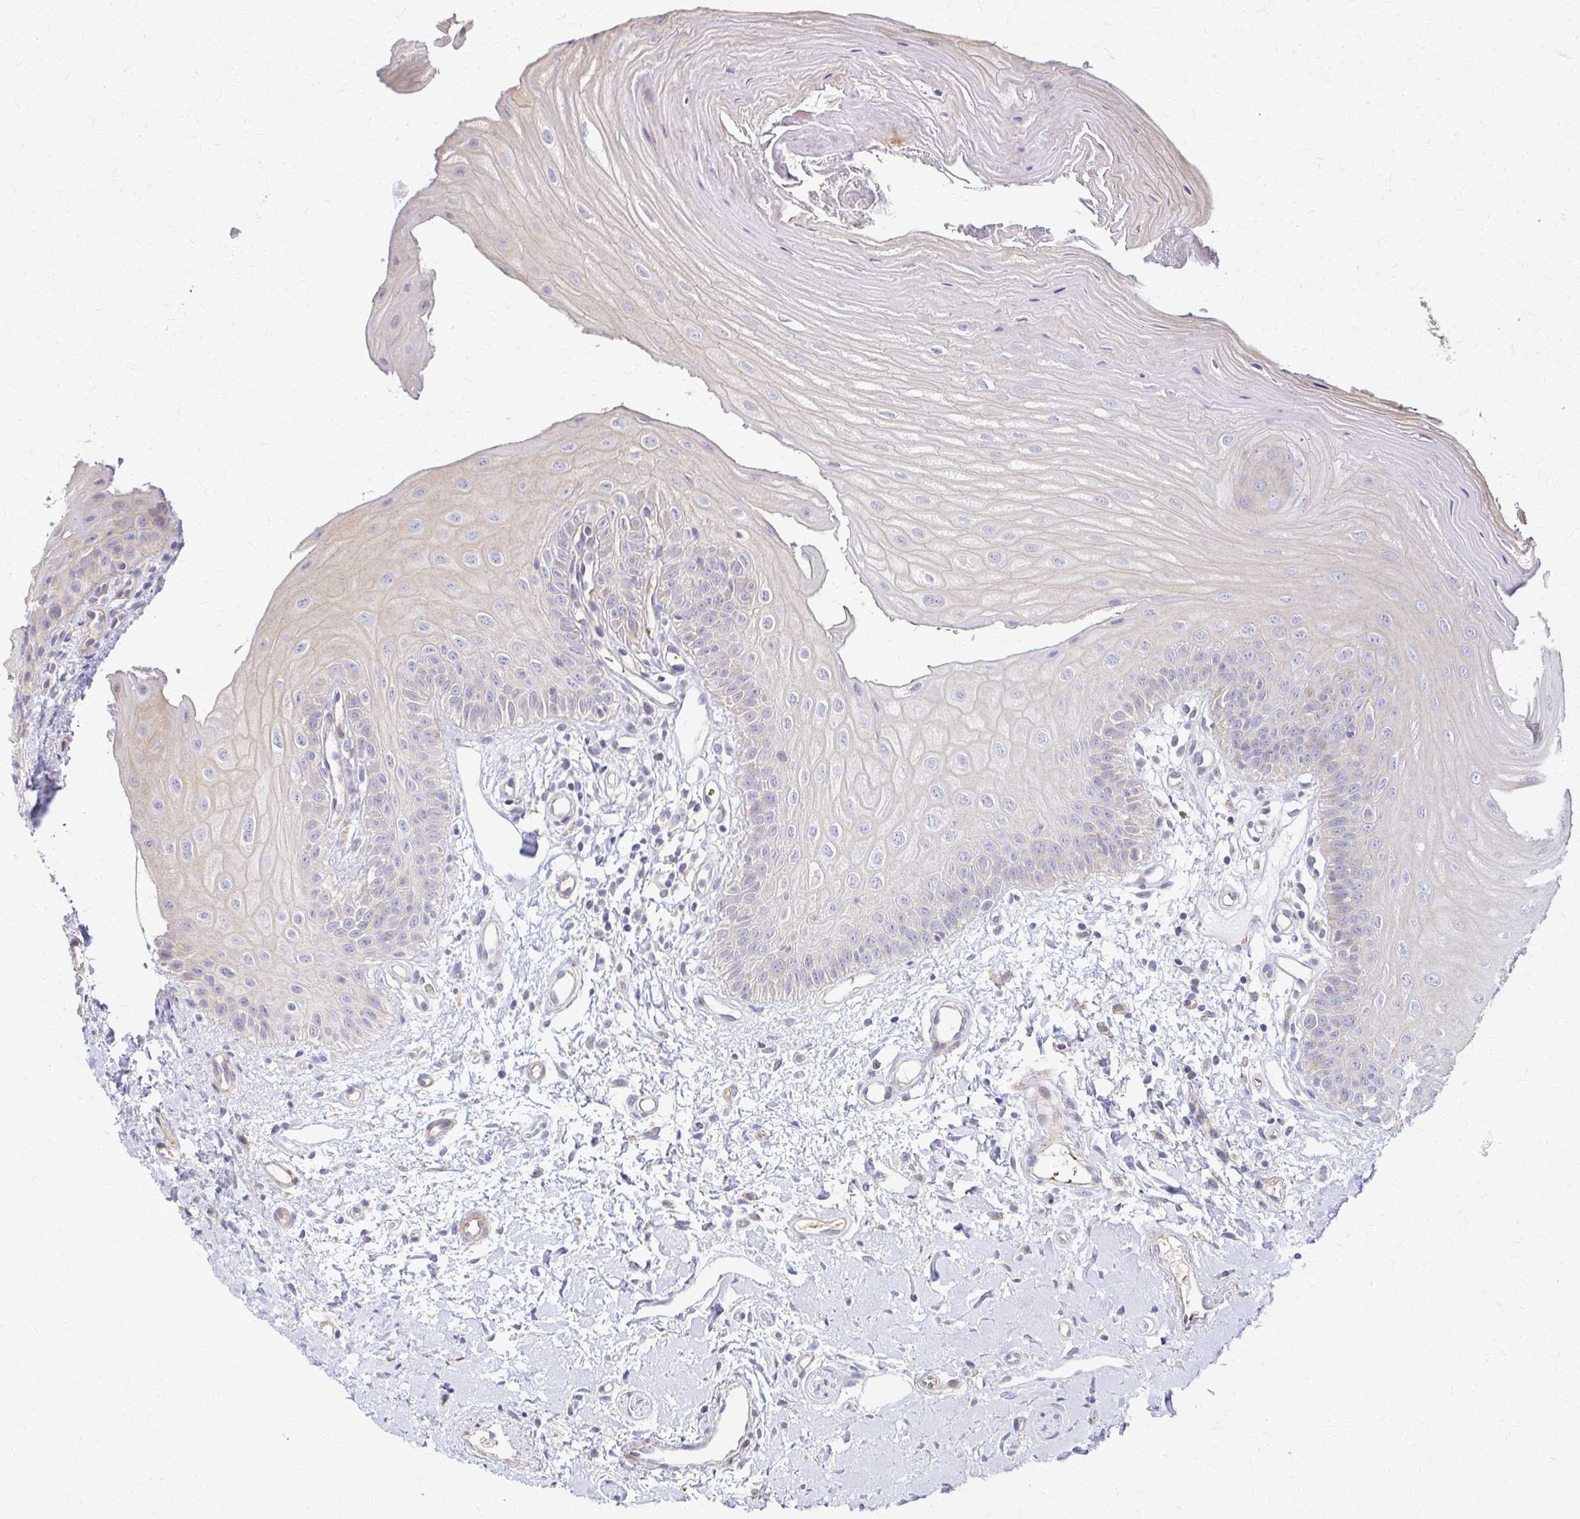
{"staining": {"intensity": "negative", "quantity": "none", "location": "none"}, "tissue": "oral mucosa", "cell_type": "Squamous epithelial cells", "image_type": "normal", "snomed": [{"axis": "morphology", "description": "Normal tissue, NOS"}, {"axis": "topography", "description": "Oral tissue"}], "caption": "IHC photomicrograph of unremarkable oral mucosa: human oral mucosa stained with DAB reveals no significant protein expression in squamous epithelial cells. The staining is performed using DAB brown chromogen with nuclei counter-stained in using hematoxylin.", "gene": "SKA2", "patient": {"sex": "female", "age": 73}}